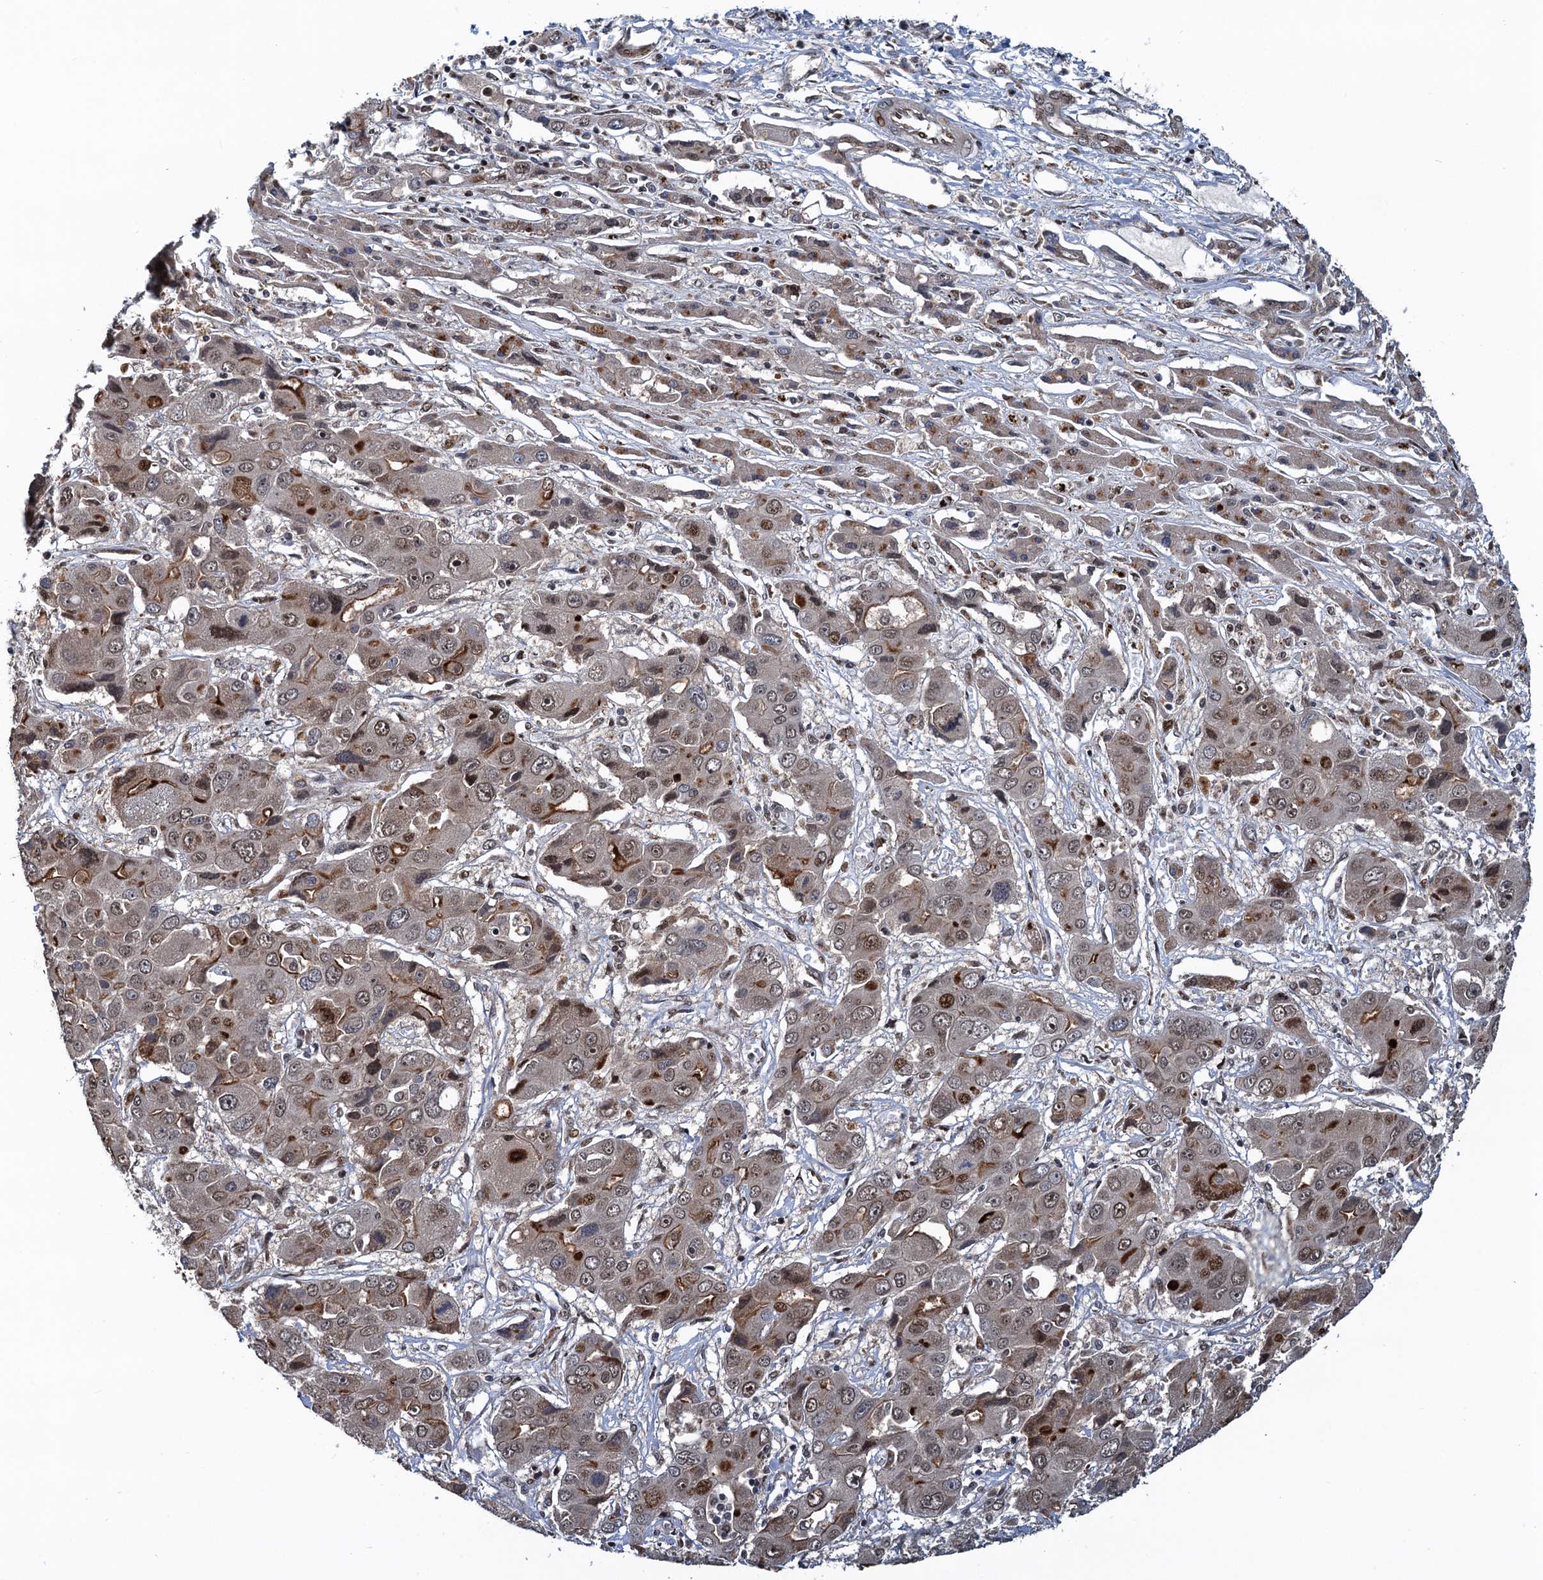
{"staining": {"intensity": "moderate", "quantity": "25%-75%", "location": "cytoplasmic/membranous,nuclear"}, "tissue": "liver cancer", "cell_type": "Tumor cells", "image_type": "cancer", "snomed": [{"axis": "morphology", "description": "Cholangiocarcinoma"}, {"axis": "topography", "description": "Liver"}], "caption": "This is an image of immunohistochemistry (IHC) staining of cholangiocarcinoma (liver), which shows moderate expression in the cytoplasmic/membranous and nuclear of tumor cells.", "gene": "ATOSA", "patient": {"sex": "male", "age": 67}}